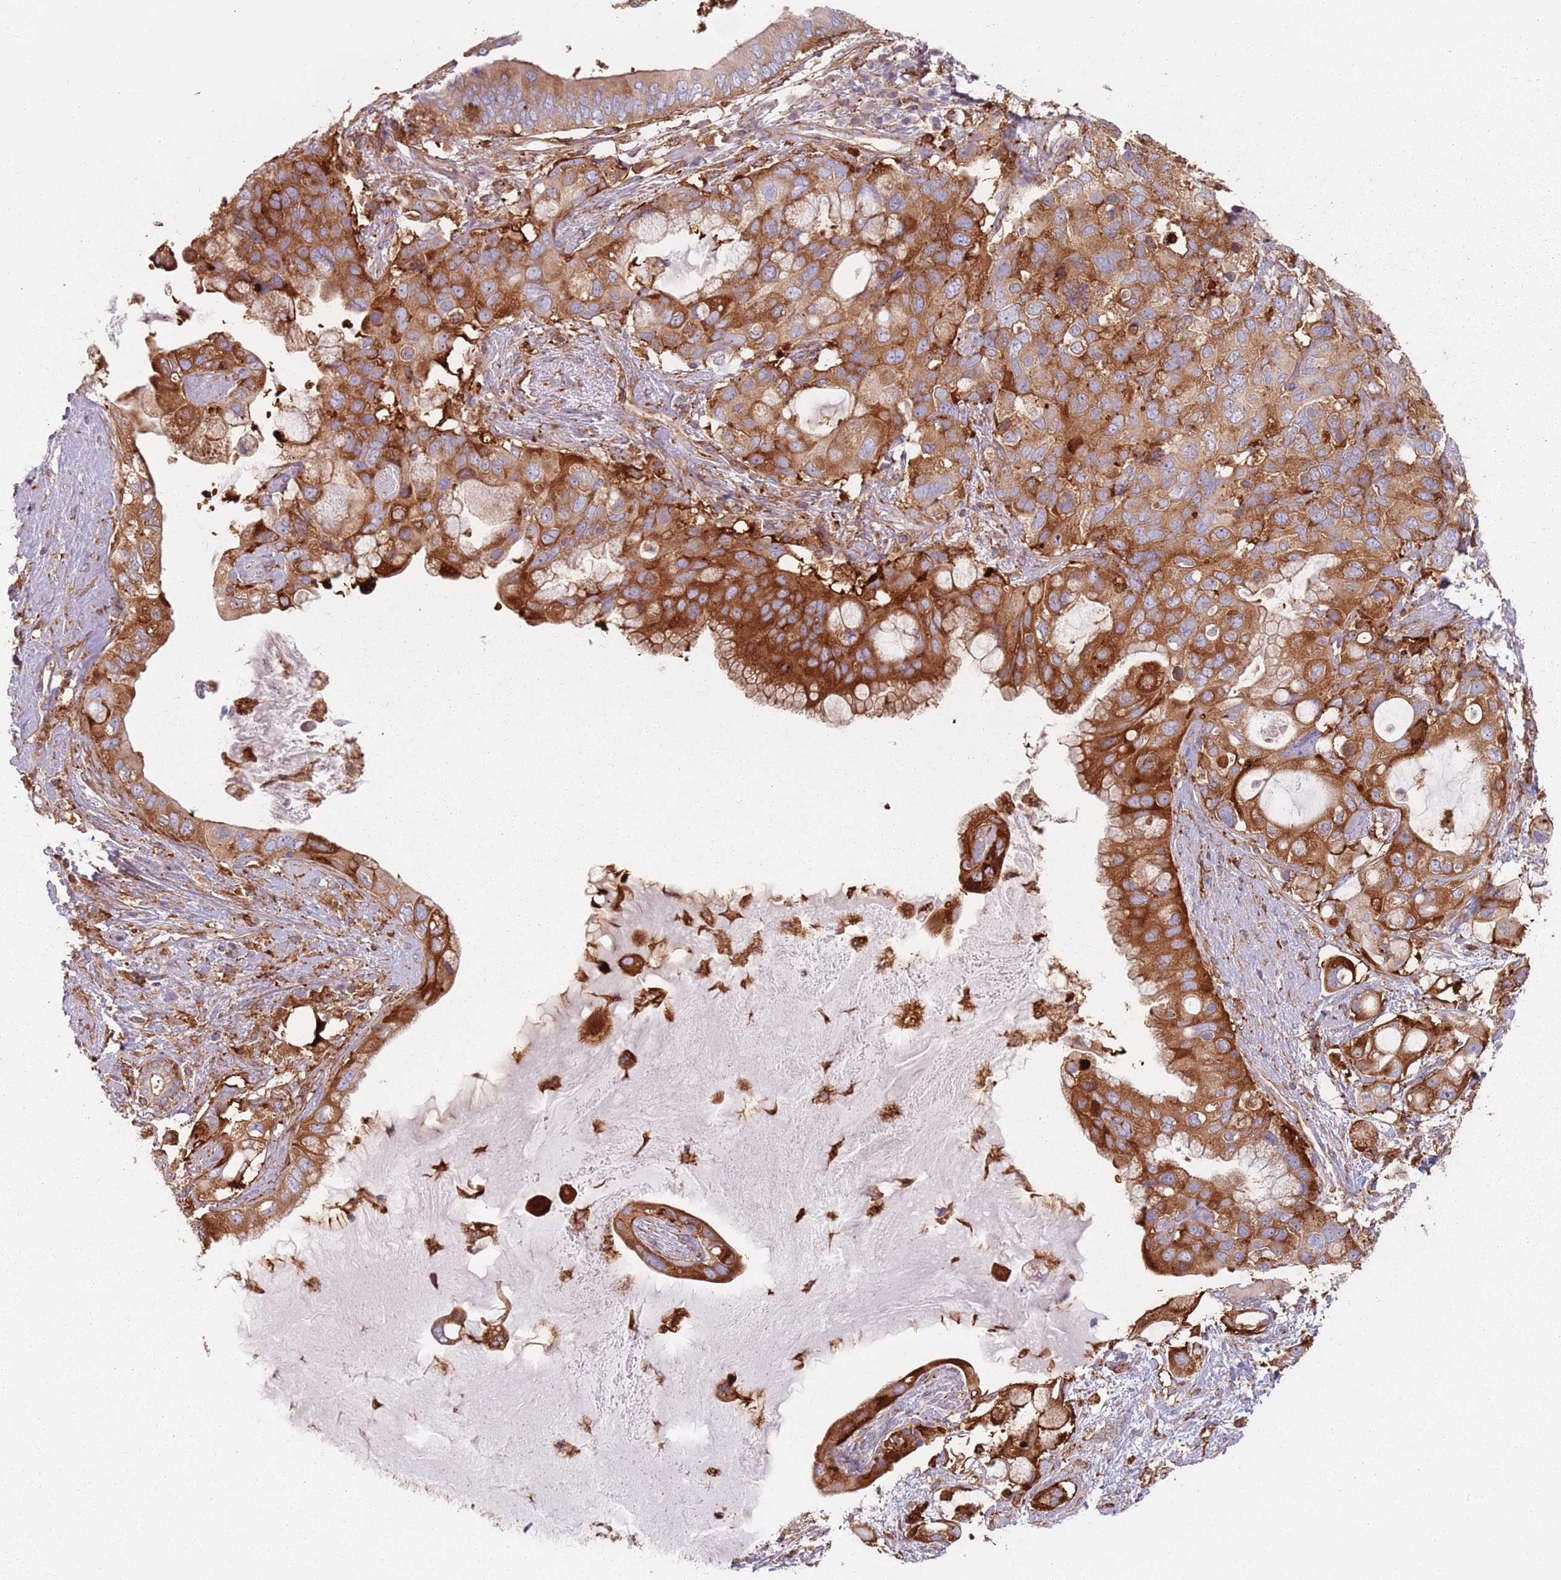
{"staining": {"intensity": "strong", "quantity": ">75%", "location": "cytoplasmic/membranous"}, "tissue": "pancreatic cancer", "cell_type": "Tumor cells", "image_type": "cancer", "snomed": [{"axis": "morphology", "description": "Adenocarcinoma, NOS"}, {"axis": "topography", "description": "Pancreas"}], "caption": "The histopathology image displays staining of pancreatic cancer, revealing strong cytoplasmic/membranous protein positivity (brown color) within tumor cells. (Stains: DAB in brown, nuclei in blue, Microscopy: brightfield microscopy at high magnification).", "gene": "TPD52L2", "patient": {"sex": "female", "age": 56}}